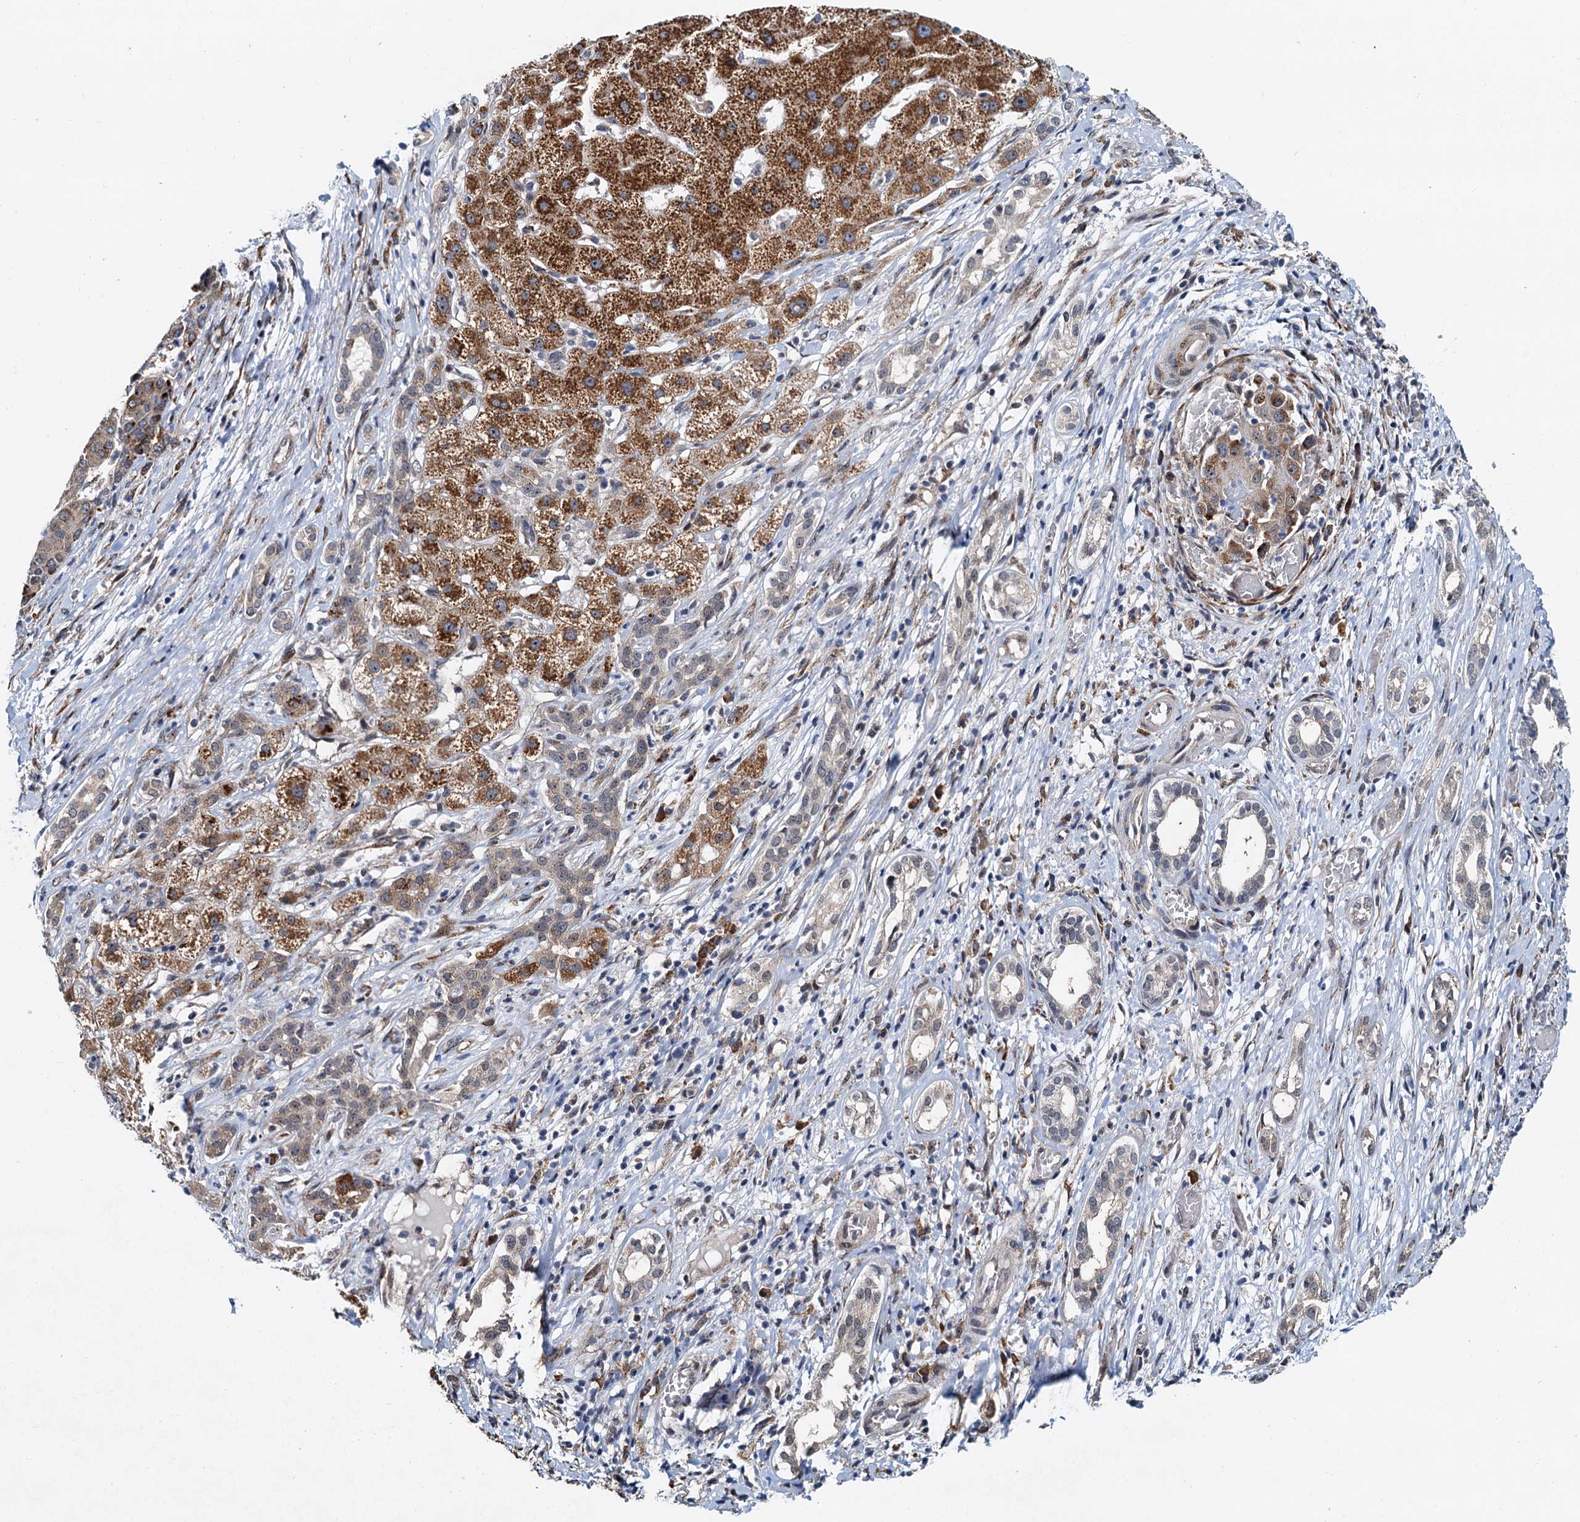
{"staining": {"intensity": "strong", "quantity": "25%-75%", "location": "cytoplasmic/membranous"}, "tissue": "liver cancer", "cell_type": "Tumor cells", "image_type": "cancer", "snomed": [{"axis": "morphology", "description": "Carcinoma, Hepatocellular, NOS"}, {"axis": "topography", "description": "Liver"}], "caption": "Human liver cancer (hepatocellular carcinoma) stained for a protein (brown) reveals strong cytoplasmic/membranous positive positivity in approximately 25%-75% of tumor cells.", "gene": "DNAJC21", "patient": {"sex": "male", "age": 65}}